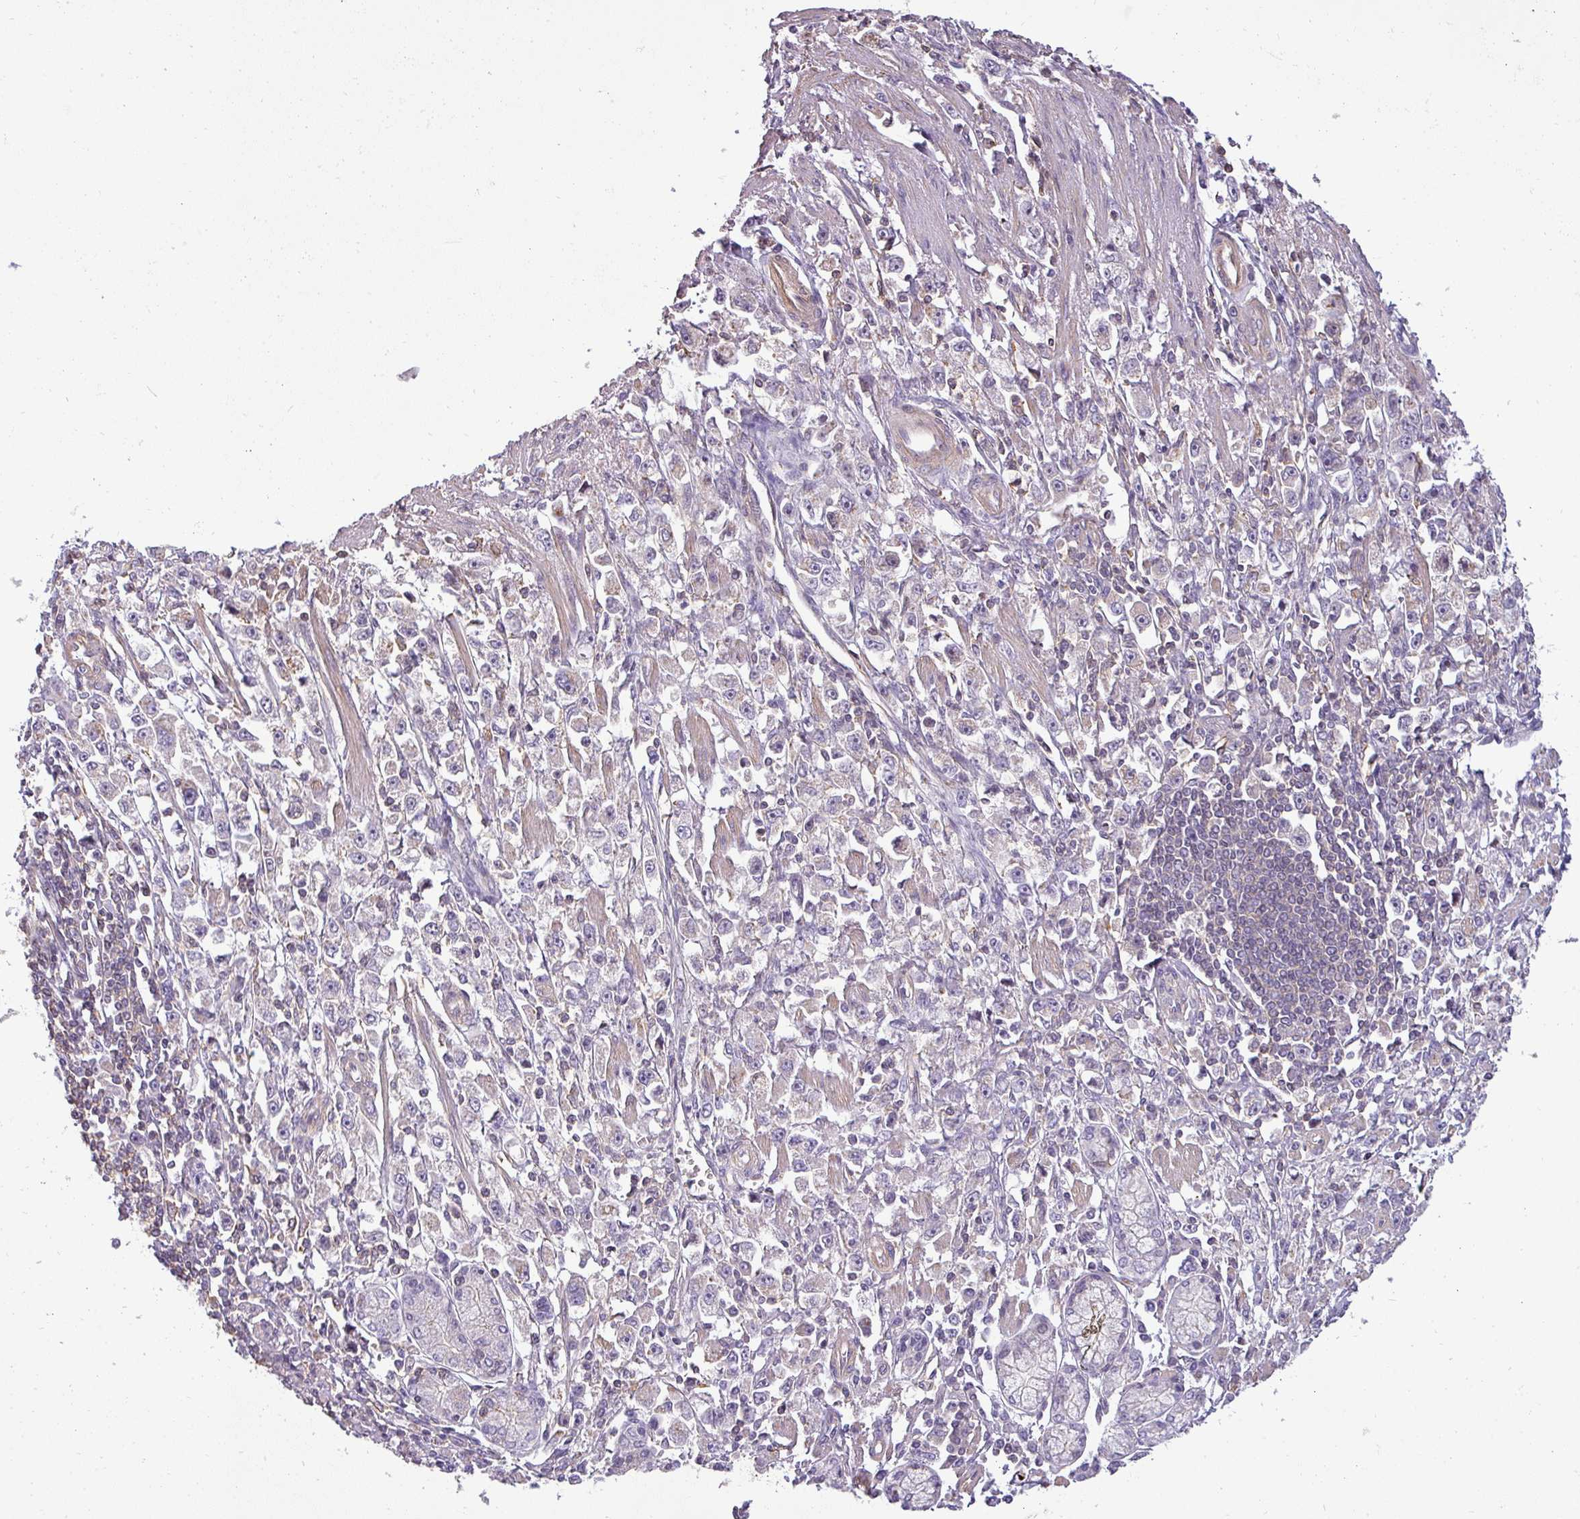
{"staining": {"intensity": "negative", "quantity": "none", "location": "none"}, "tissue": "stomach cancer", "cell_type": "Tumor cells", "image_type": "cancer", "snomed": [{"axis": "morphology", "description": "Adenocarcinoma, NOS"}, {"axis": "topography", "description": "Stomach"}], "caption": "Stomach adenocarcinoma was stained to show a protein in brown. There is no significant expression in tumor cells.", "gene": "ZNF835", "patient": {"sex": "female", "age": 59}}